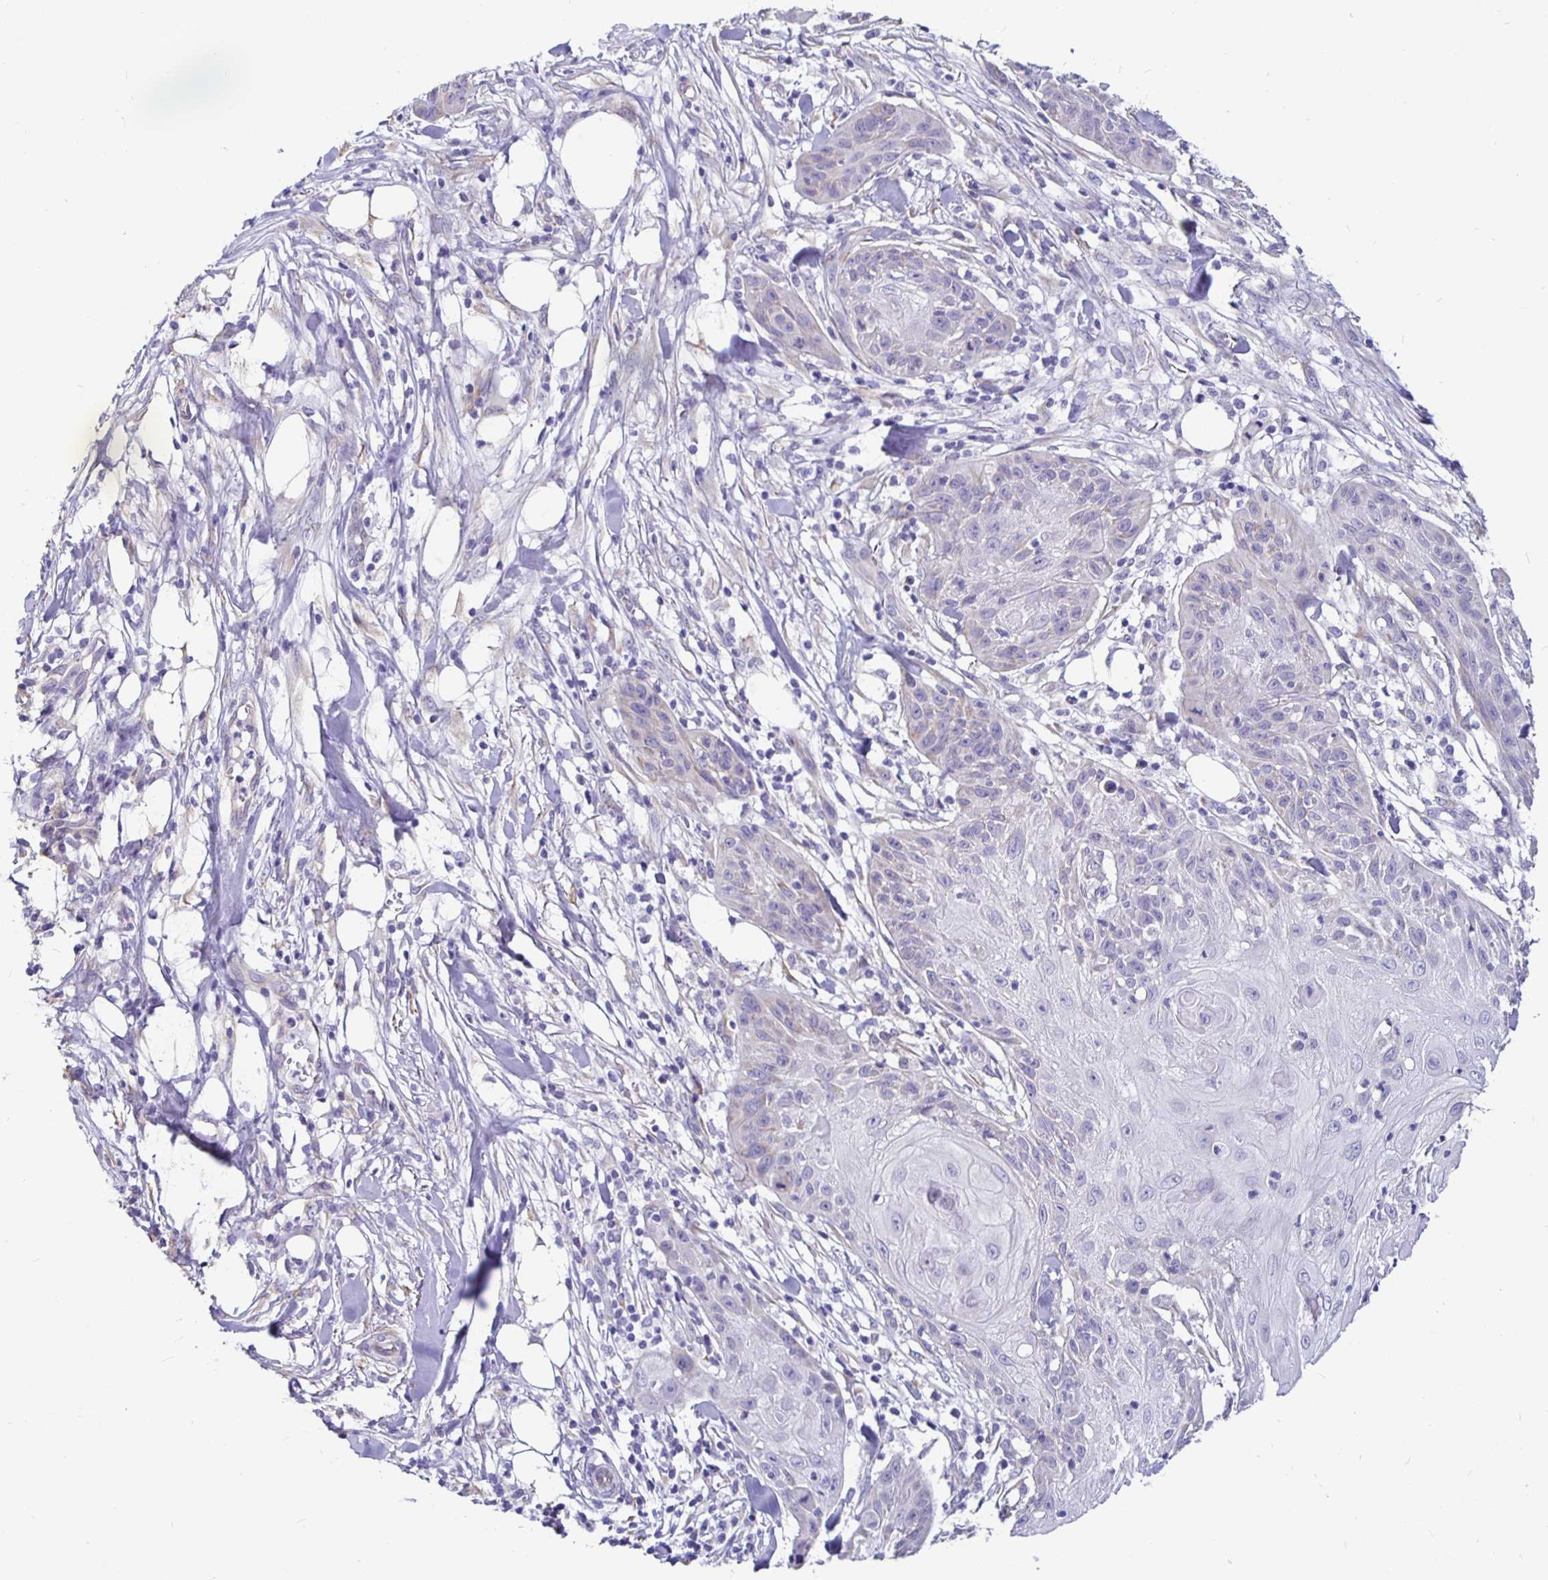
{"staining": {"intensity": "negative", "quantity": "none", "location": "none"}, "tissue": "skin cancer", "cell_type": "Tumor cells", "image_type": "cancer", "snomed": [{"axis": "morphology", "description": "Squamous cell carcinoma, NOS"}, {"axis": "topography", "description": "Skin"}], "caption": "Immunohistochemistry (IHC) image of neoplastic tissue: skin squamous cell carcinoma stained with DAB (3,3'-diaminobenzidine) demonstrates no significant protein expression in tumor cells. (Stains: DAB (3,3'-diaminobenzidine) immunohistochemistry with hematoxylin counter stain, Microscopy: brightfield microscopy at high magnification).", "gene": "DNAI2", "patient": {"sex": "female", "age": 88}}